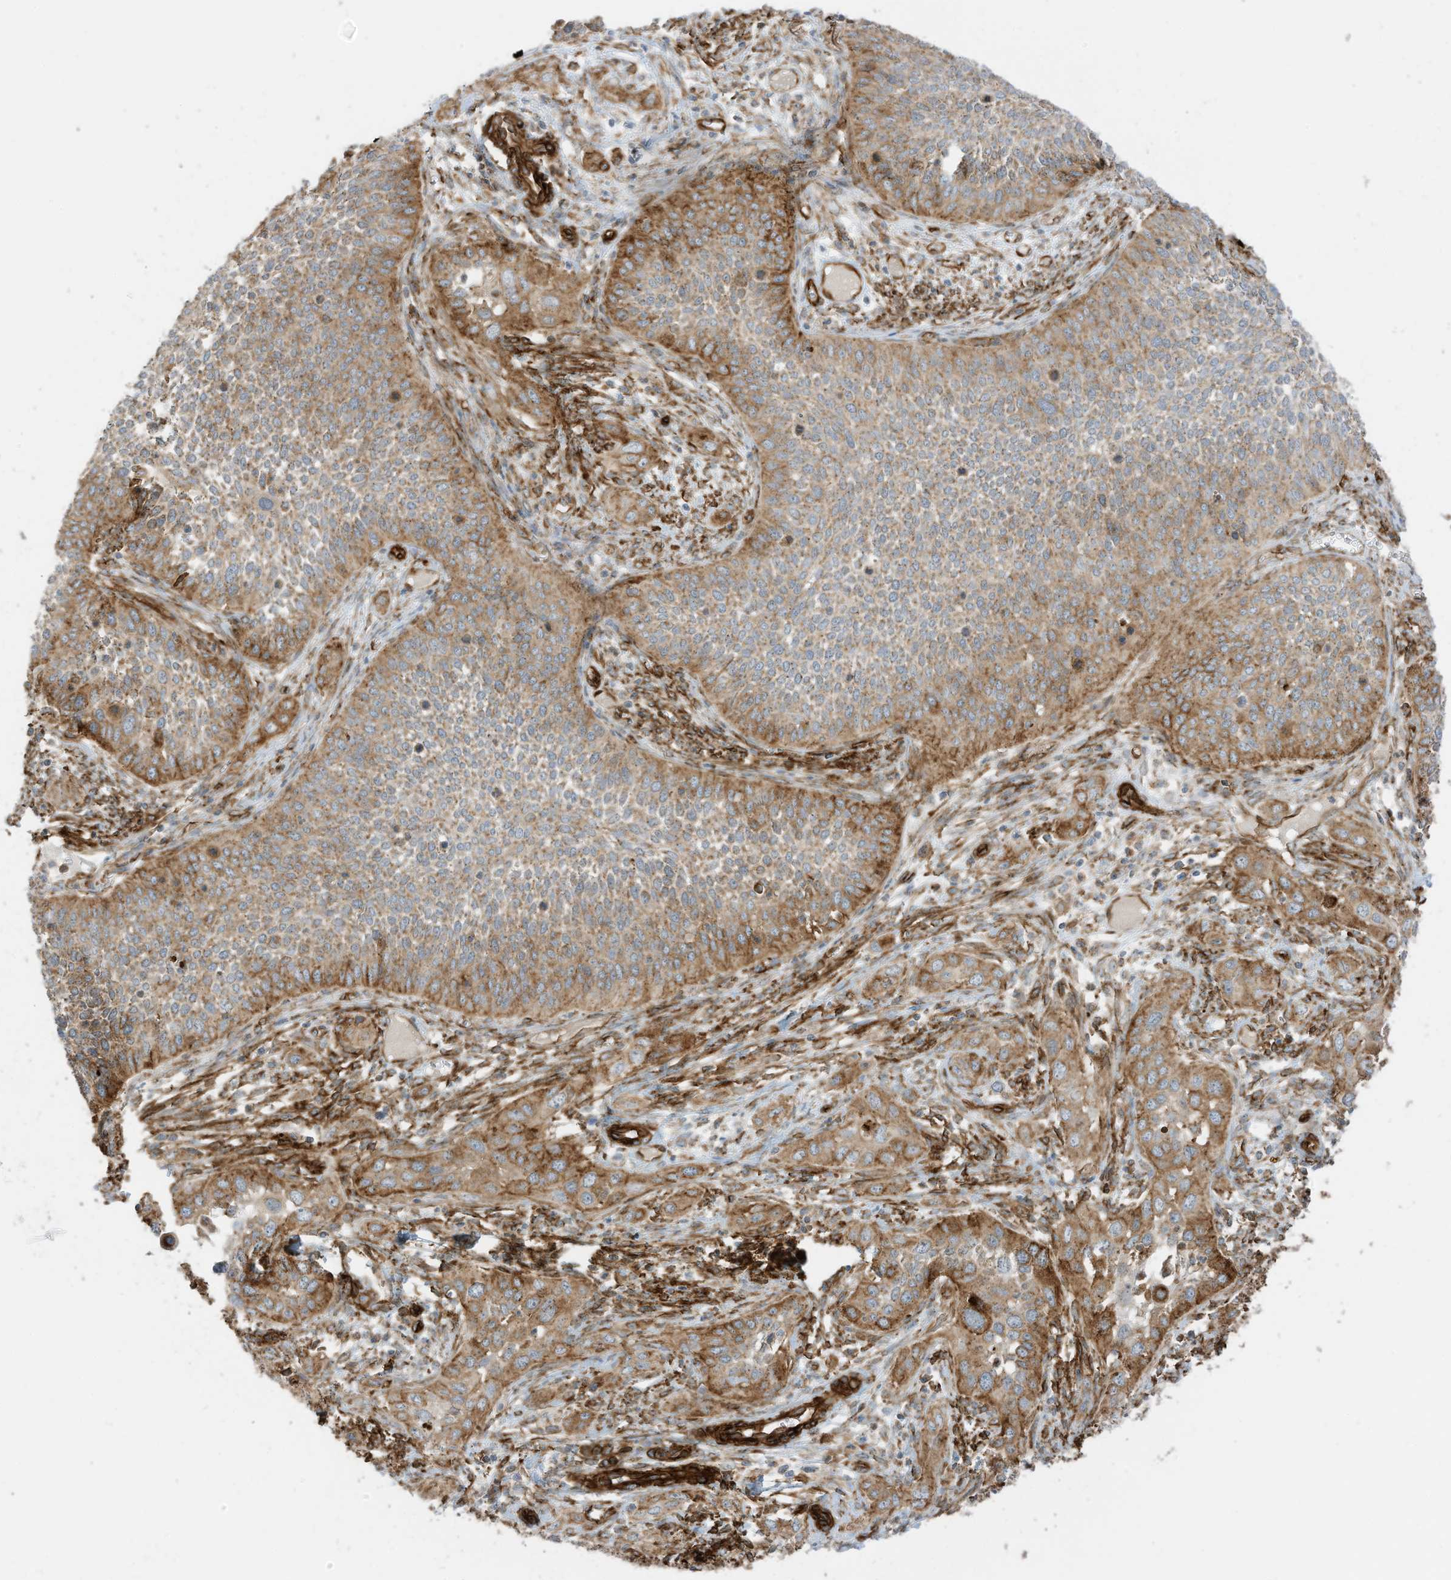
{"staining": {"intensity": "moderate", "quantity": ">75%", "location": "cytoplasmic/membranous"}, "tissue": "cervical cancer", "cell_type": "Tumor cells", "image_type": "cancer", "snomed": [{"axis": "morphology", "description": "Squamous cell carcinoma, NOS"}, {"axis": "topography", "description": "Cervix"}], "caption": "A high-resolution micrograph shows IHC staining of cervical cancer, which exhibits moderate cytoplasmic/membranous positivity in approximately >75% of tumor cells.", "gene": "ABCB7", "patient": {"sex": "female", "age": 34}}